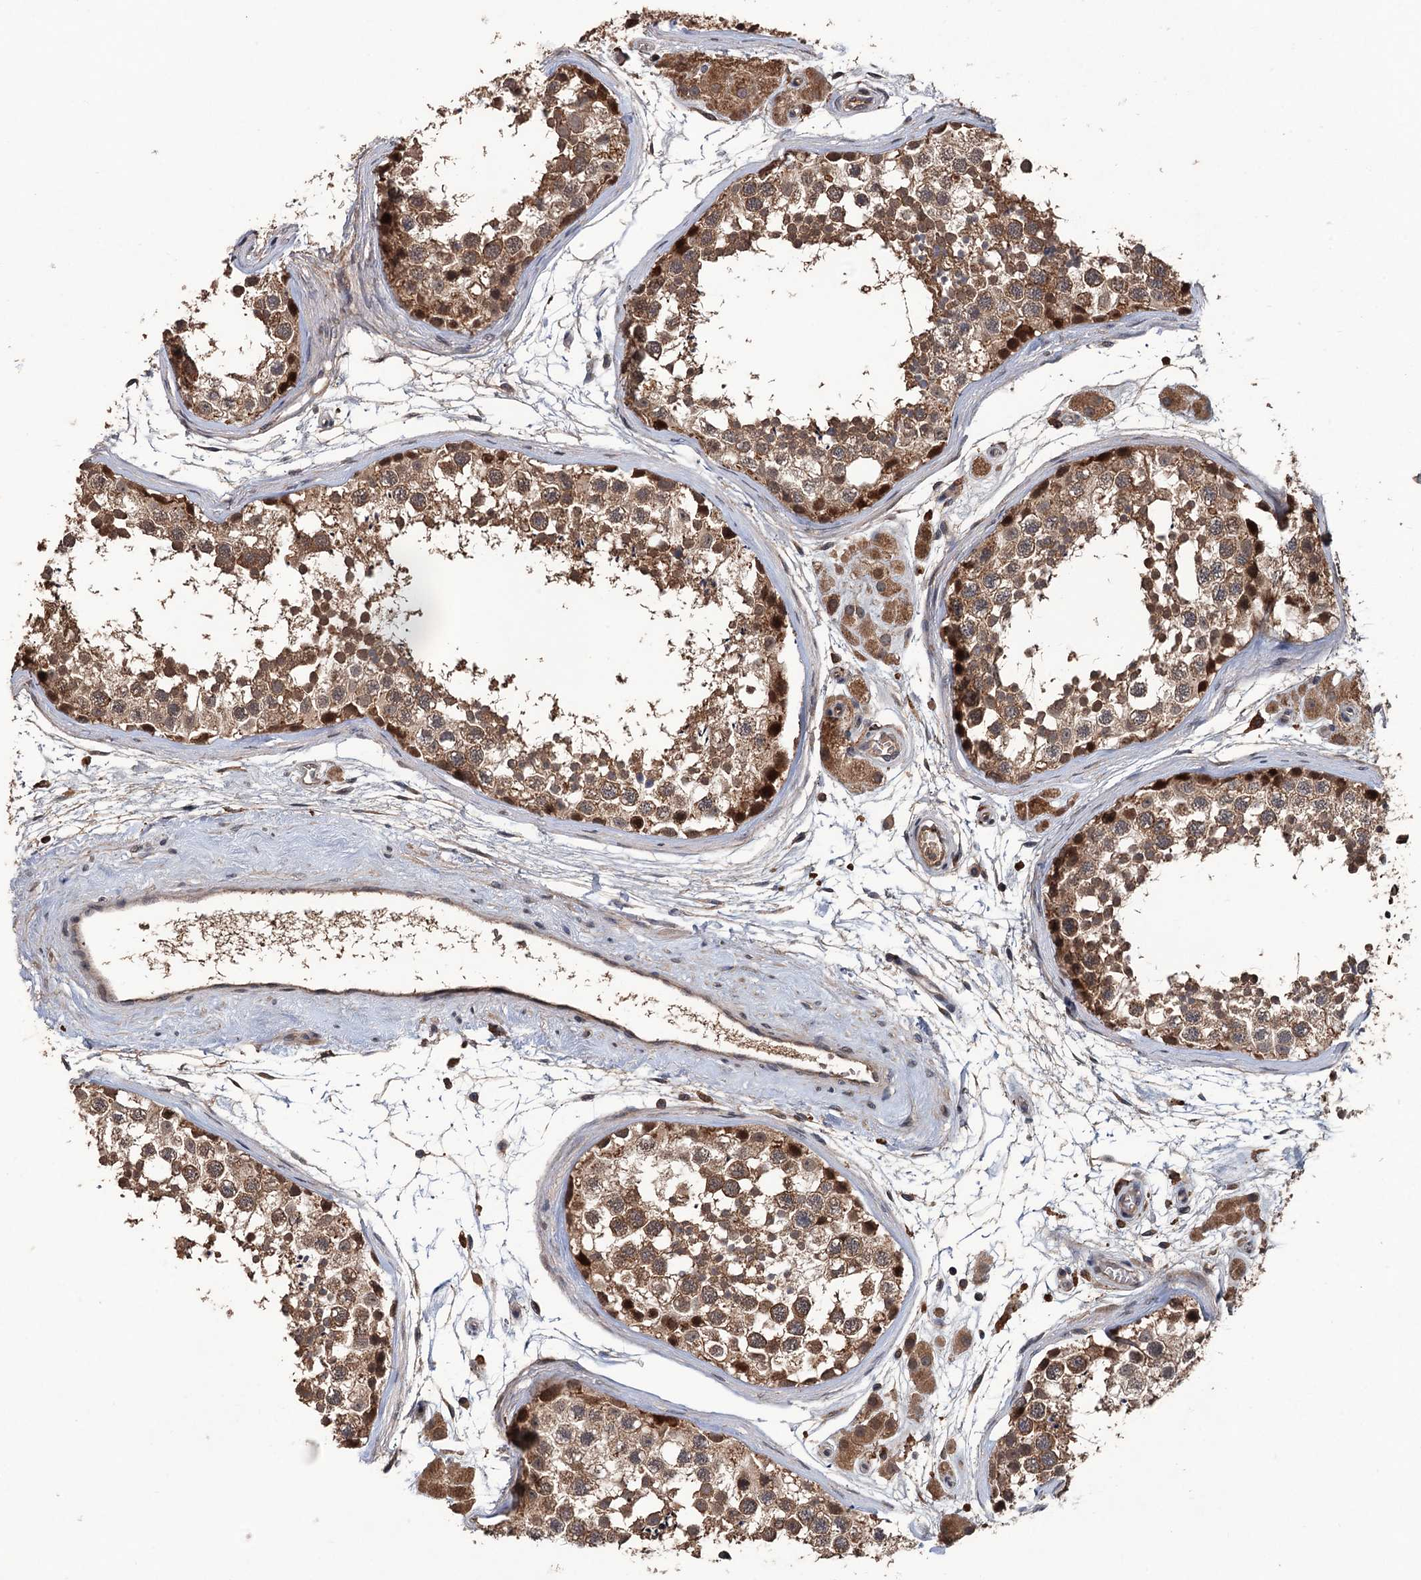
{"staining": {"intensity": "moderate", "quantity": ">75%", "location": "cytoplasmic/membranous,nuclear"}, "tissue": "testis", "cell_type": "Cells in seminiferous ducts", "image_type": "normal", "snomed": [{"axis": "morphology", "description": "Normal tissue, NOS"}, {"axis": "topography", "description": "Testis"}], "caption": "Immunohistochemical staining of normal human testis demonstrates >75% levels of moderate cytoplasmic/membranous,nuclear protein expression in about >75% of cells in seminiferous ducts.", "gene": "ZNF438", "patient": {"sex": "male", "age": 56}}